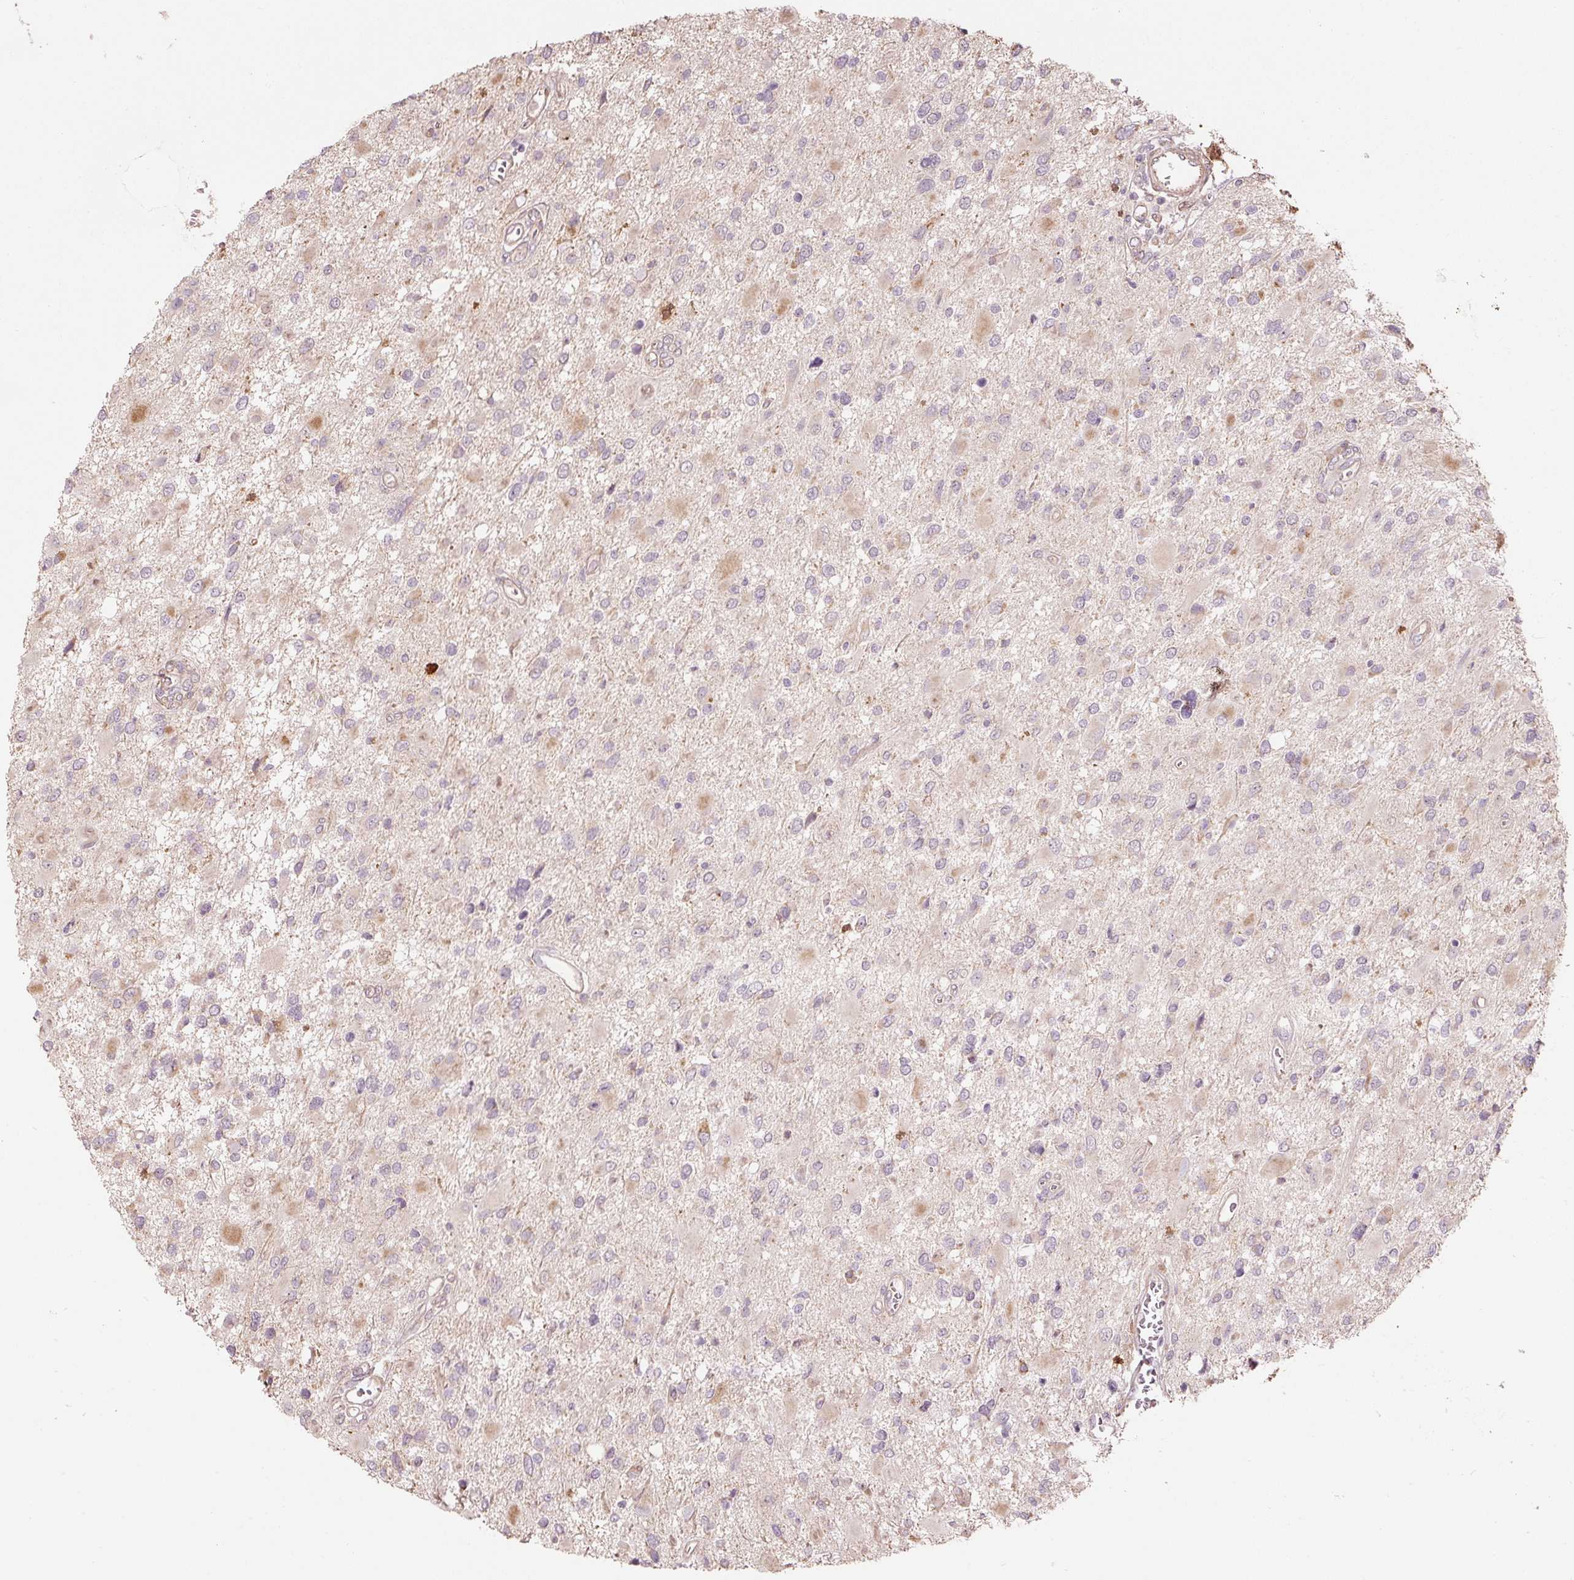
{"staining": {"intensity": "weak", "quantity": "<25%", "location": "cytoplasmic/membranous"}, "tissue": "glioma", "cell_type": "Tumor cells", "image_type": "cancer", "snomed": [{"axis": "morphology", "description": "Glioma, malignant, High grade"}, {"axis": "topography", "description": "Brain"}], "caption": "Human glioma stained for a protein using immunohistochemistry displays no expression in tumor cells.", "gene": "ETF1", "patient": {"sex": "male", "age": 53}}